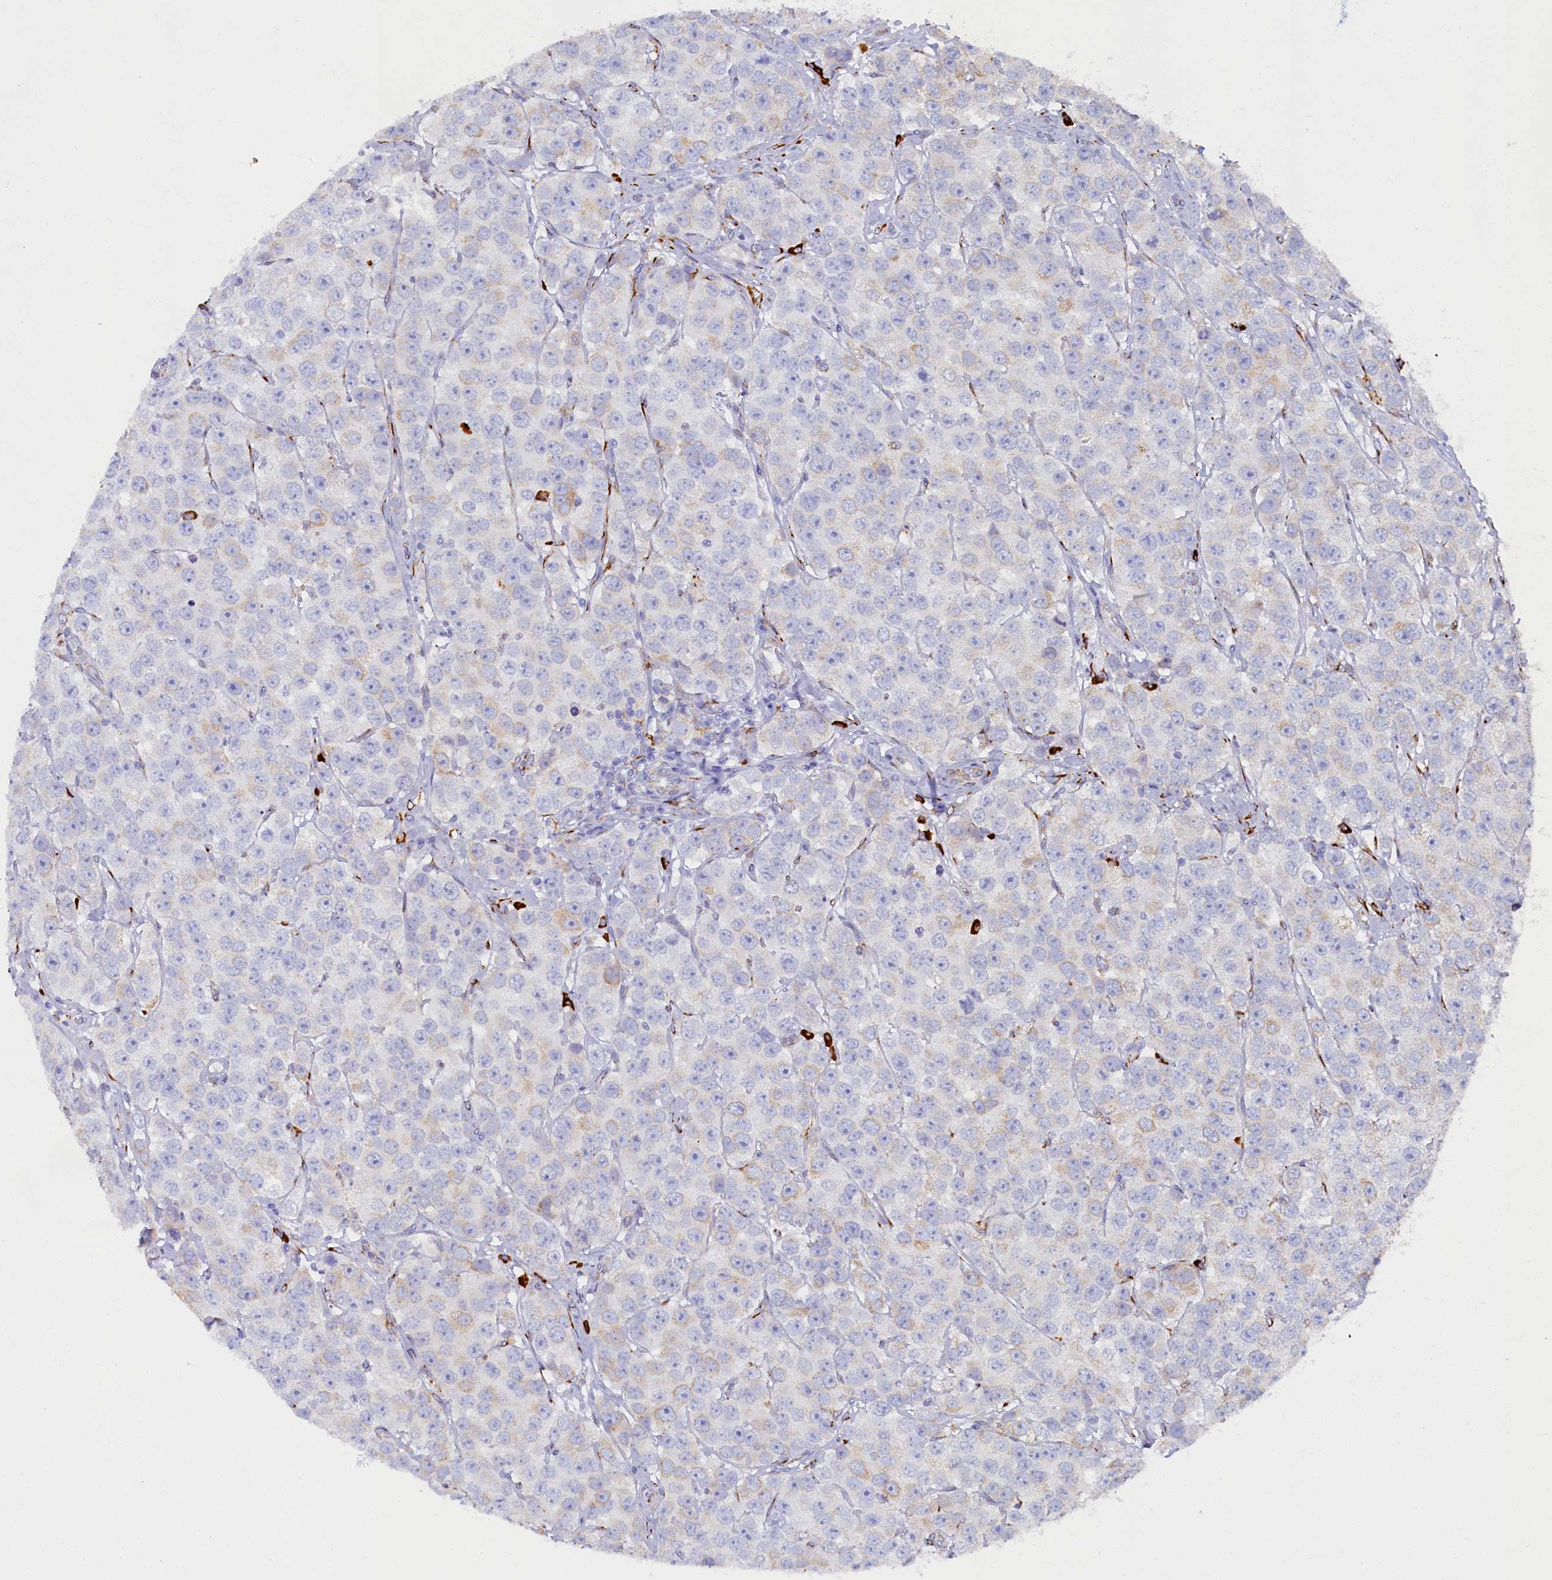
{"staining": {"intensity": "weak", "quantity": "<25%", "location": "cytoplasmic/membranous"}, "tissue": "testis cancer", "cell_type": "Tumor cells", "image_type": "cancer", "snomed": [{"axis": "morphology", "description": "Seminoma, NOS"}, {"axis": "topography", "description": "Testis"}], "caption": "This is an immunohistochemistry photomicrograph of human testis seminoma. There is no expression in tumor cells.", "gene": "TMEM18", "patient": {"sex": "male", "age": 28}}